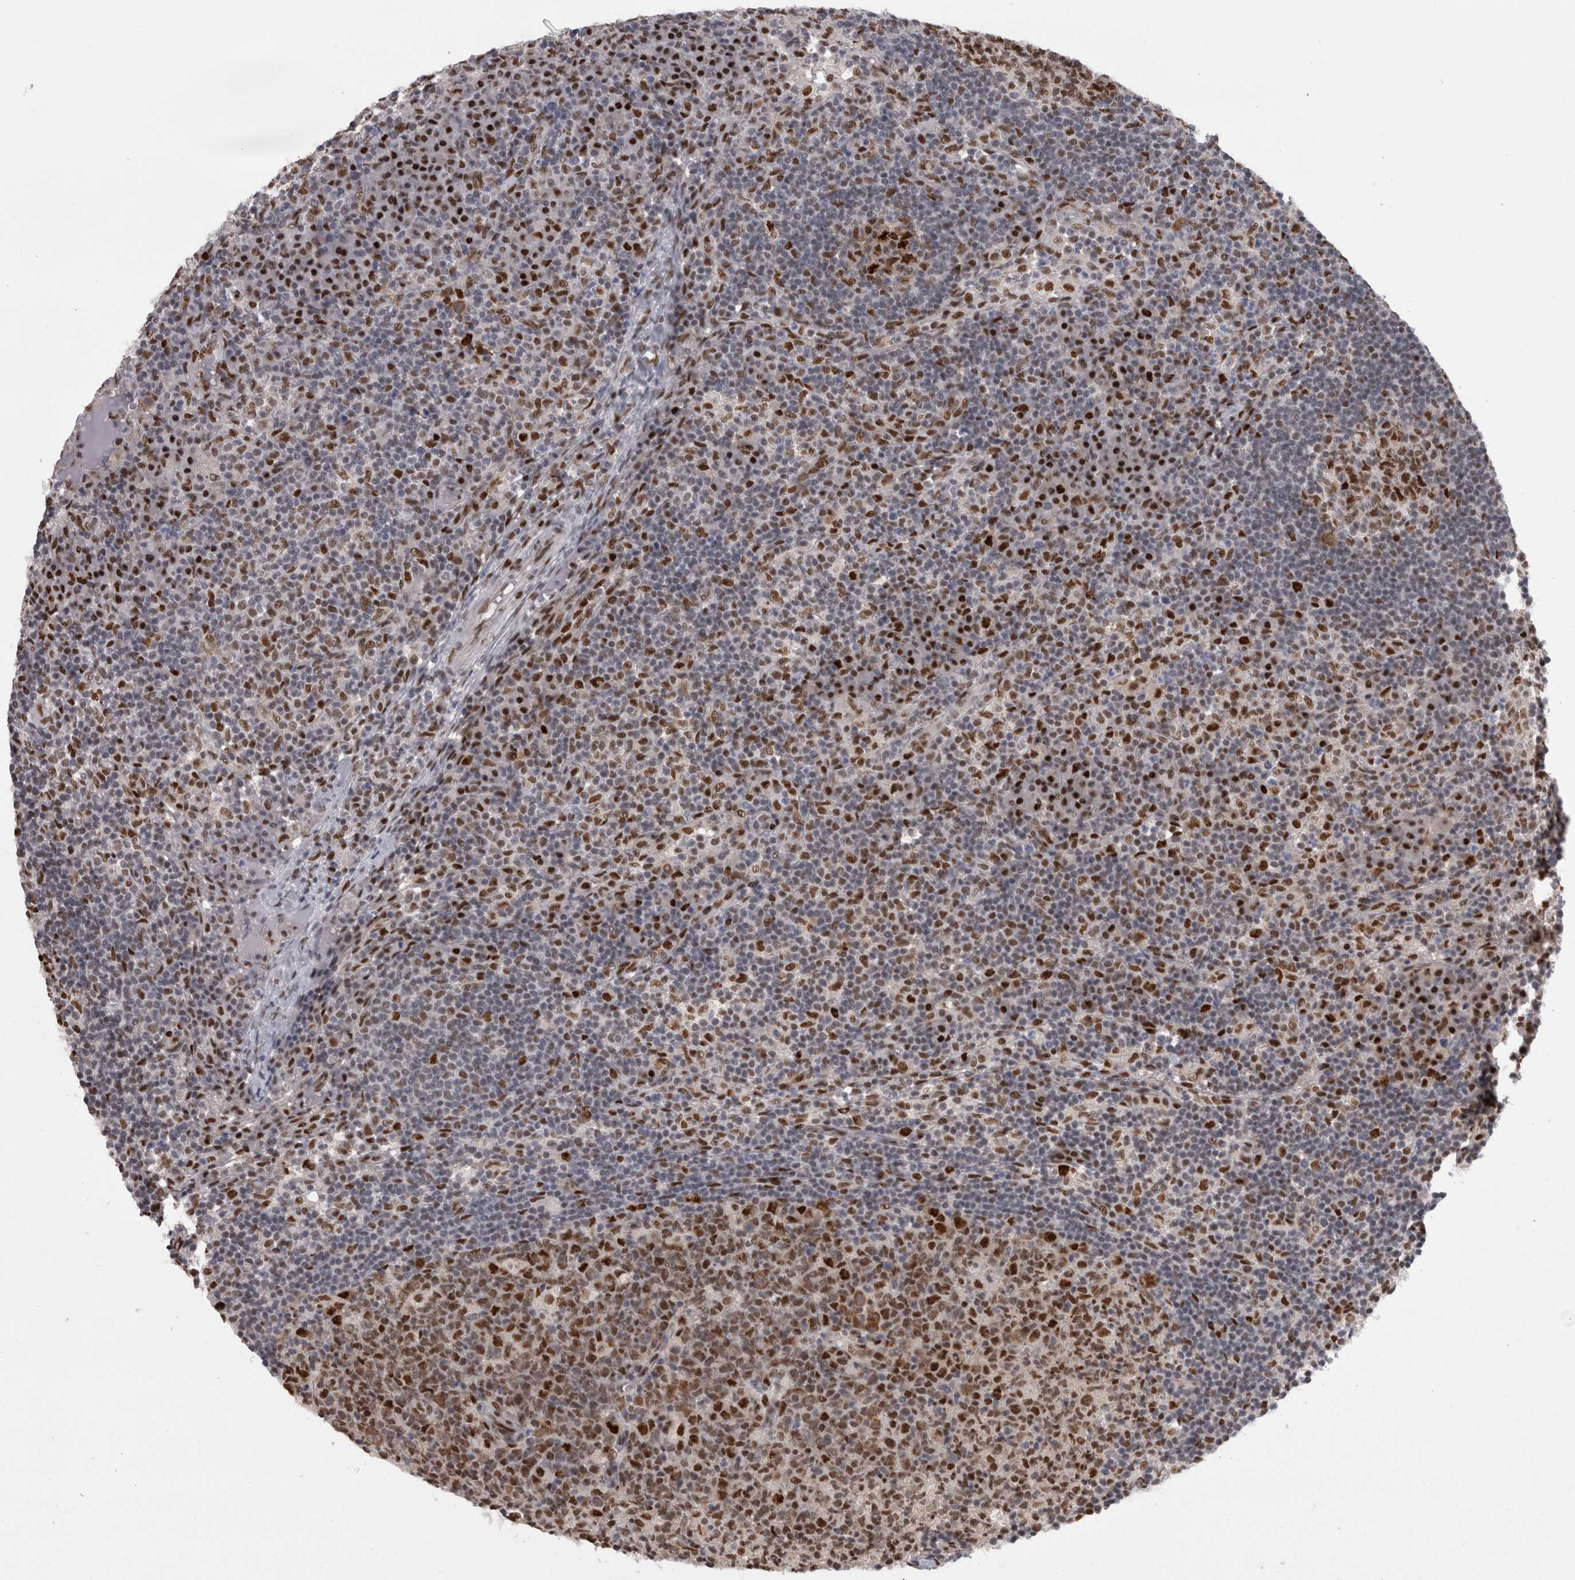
{"staining": {"intensity": "strong", "quantity": ">75%", "location": "cytoplasmic/membranous,nuclear"}, "tissue": "lymph node", "cell_type": "Germinal center cells", "image_type": "normal", "snomed": [{"axis": "morphology", "description": "Normal tissue, NOS"}, {"axis": "morphology", "description": "Inflammation, NOS"}, {"axis": "topography", "description": "Lymph node"}], "caption": "Immunohistochemistry of unremarkable human lymph node shows high levels of strong cytoplasmic/membranous,nuclear staining in about >75% of germinal center cells. (DAB IHC with brightfield microscopy, high magnification).", "gene": "C1orf54", "patient": {"sex": "male", "age": 55}}